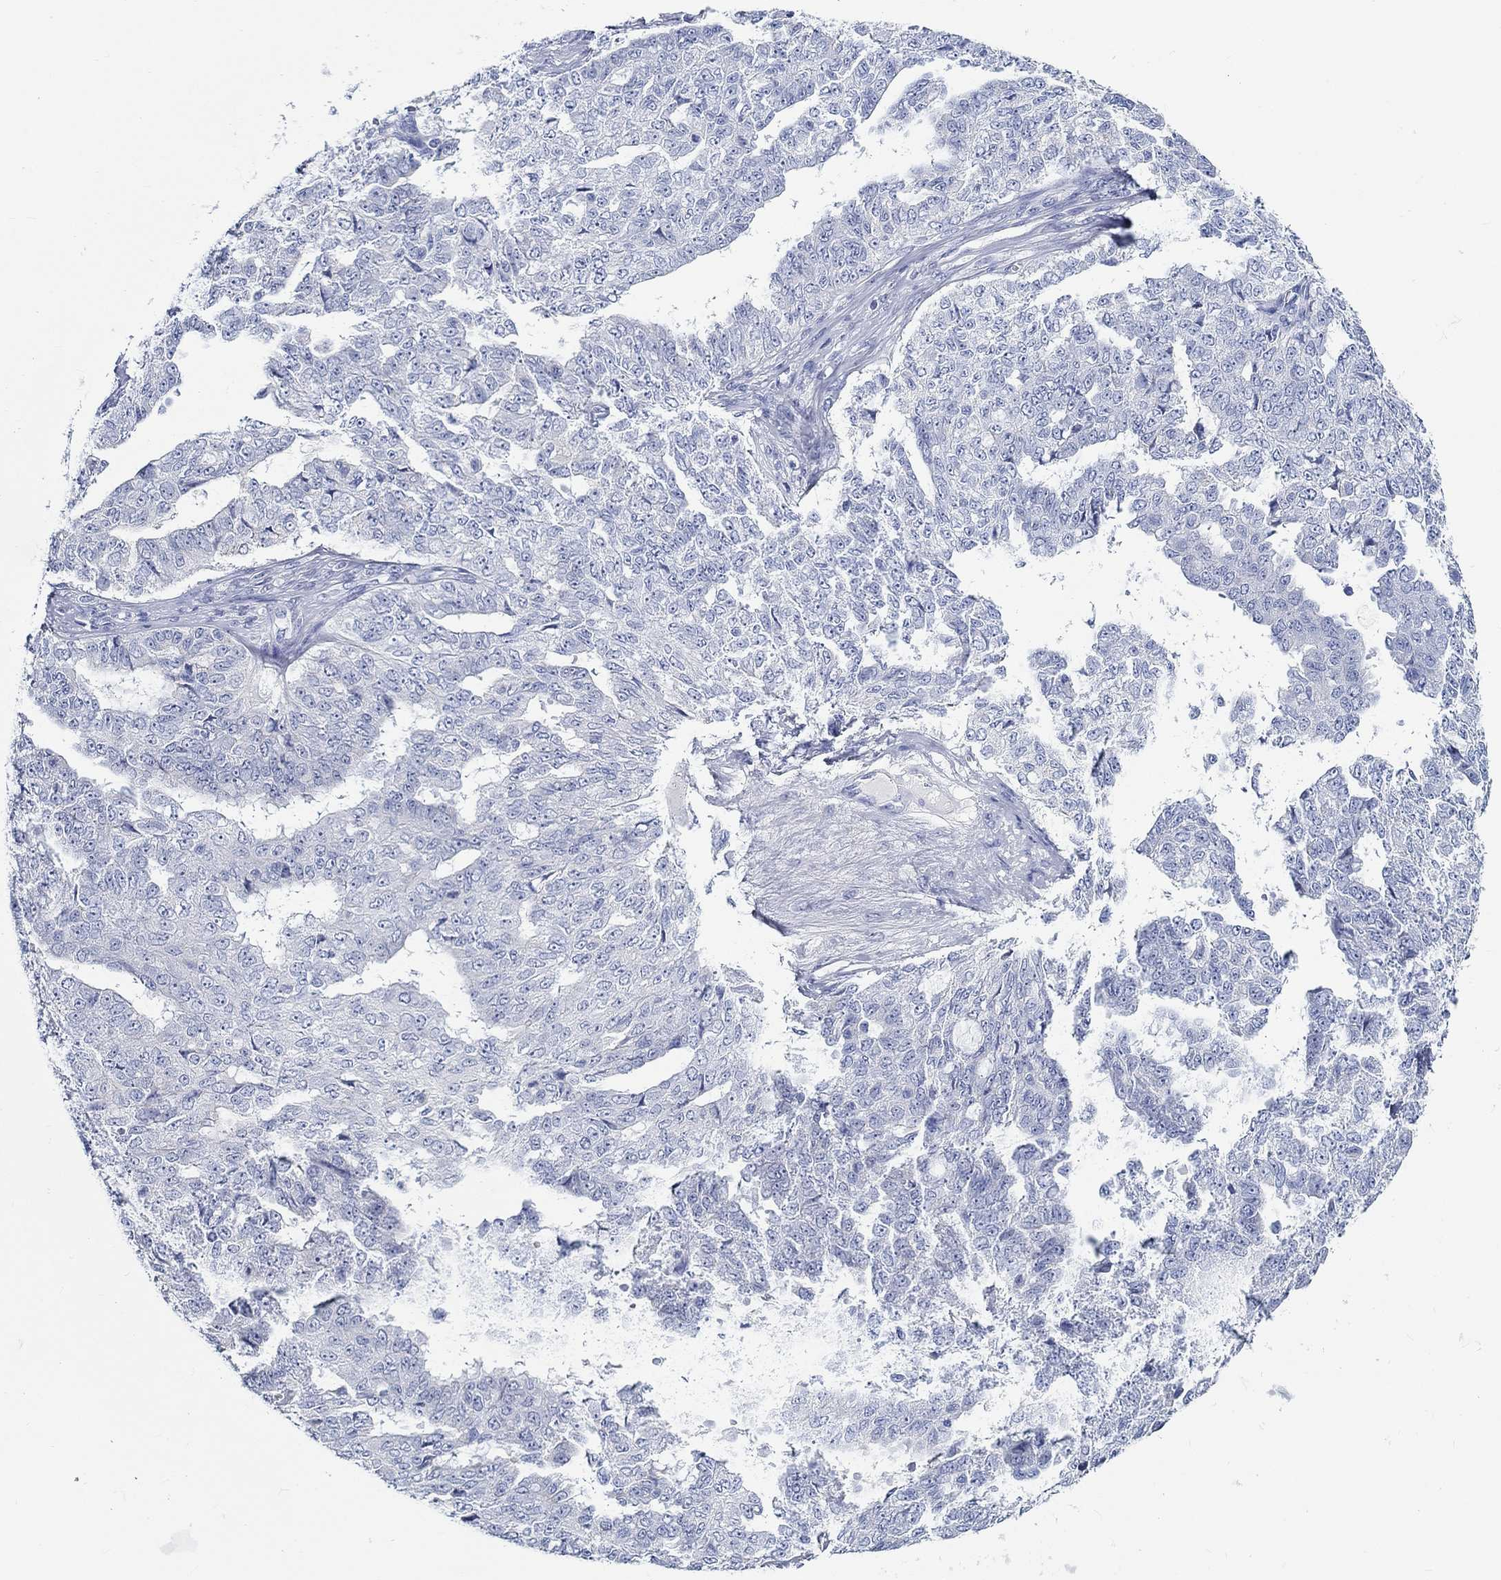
{"staining": {"intensity": "negative", "quantity": "none", "location": "none"}, "tissue": "ovarian cancer", "cell_type": "Tumor cells", "image_type": "cancer", "snomed": [{"axis": "morphology", "description": "Cystadenocarcinoma, serous, NOS"}, {"axis": "topography", "description": "Ovary"}], "caption": "This is an IHC micrograph of human serous cystadenocarcinoma (ovarian). There is no staining in tumor cells.", "gene": "RD3L", "patient": {"sex": "female", "age": 71}}